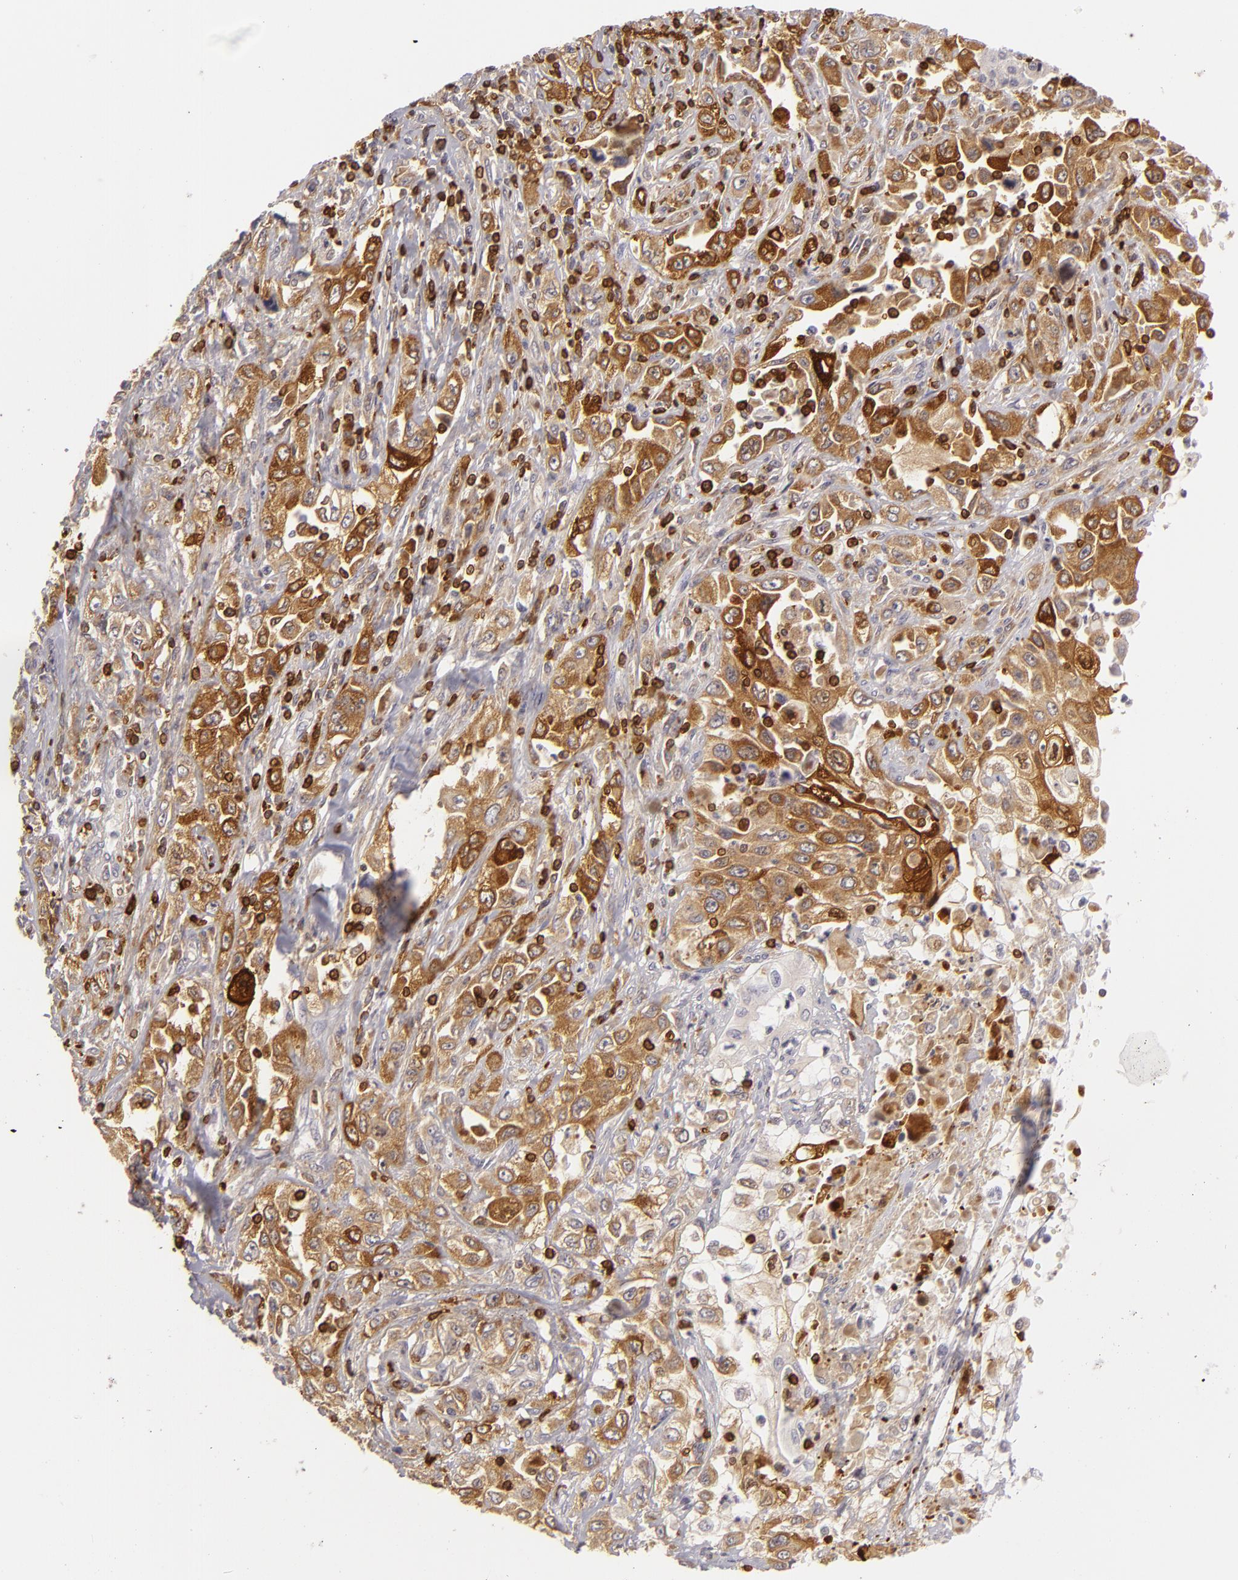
{"staining": {"intensity": "strong", "quantity": "25%-75%", "location": "cytoplasmic/membranous"}, "tissue": "pancreatic cancer", "cell_type": "Tumor cells", "image_type": "cancer", "snomed": [{"axis": "morphology", "description": "Adenocarcinoma, NOS"}, {"axis": "topography", "description": "Pancreas"}], "caption": "A high-resolution image shows immunohistochemistry staining of pancreatic adenocarcinoma, which reveals strong cytoplasmic/membranous positivity in approximately 25%-75% of tumor cells.", "gene": "APOBEC3G", "patient": {"sex": "male", "age": 70}}